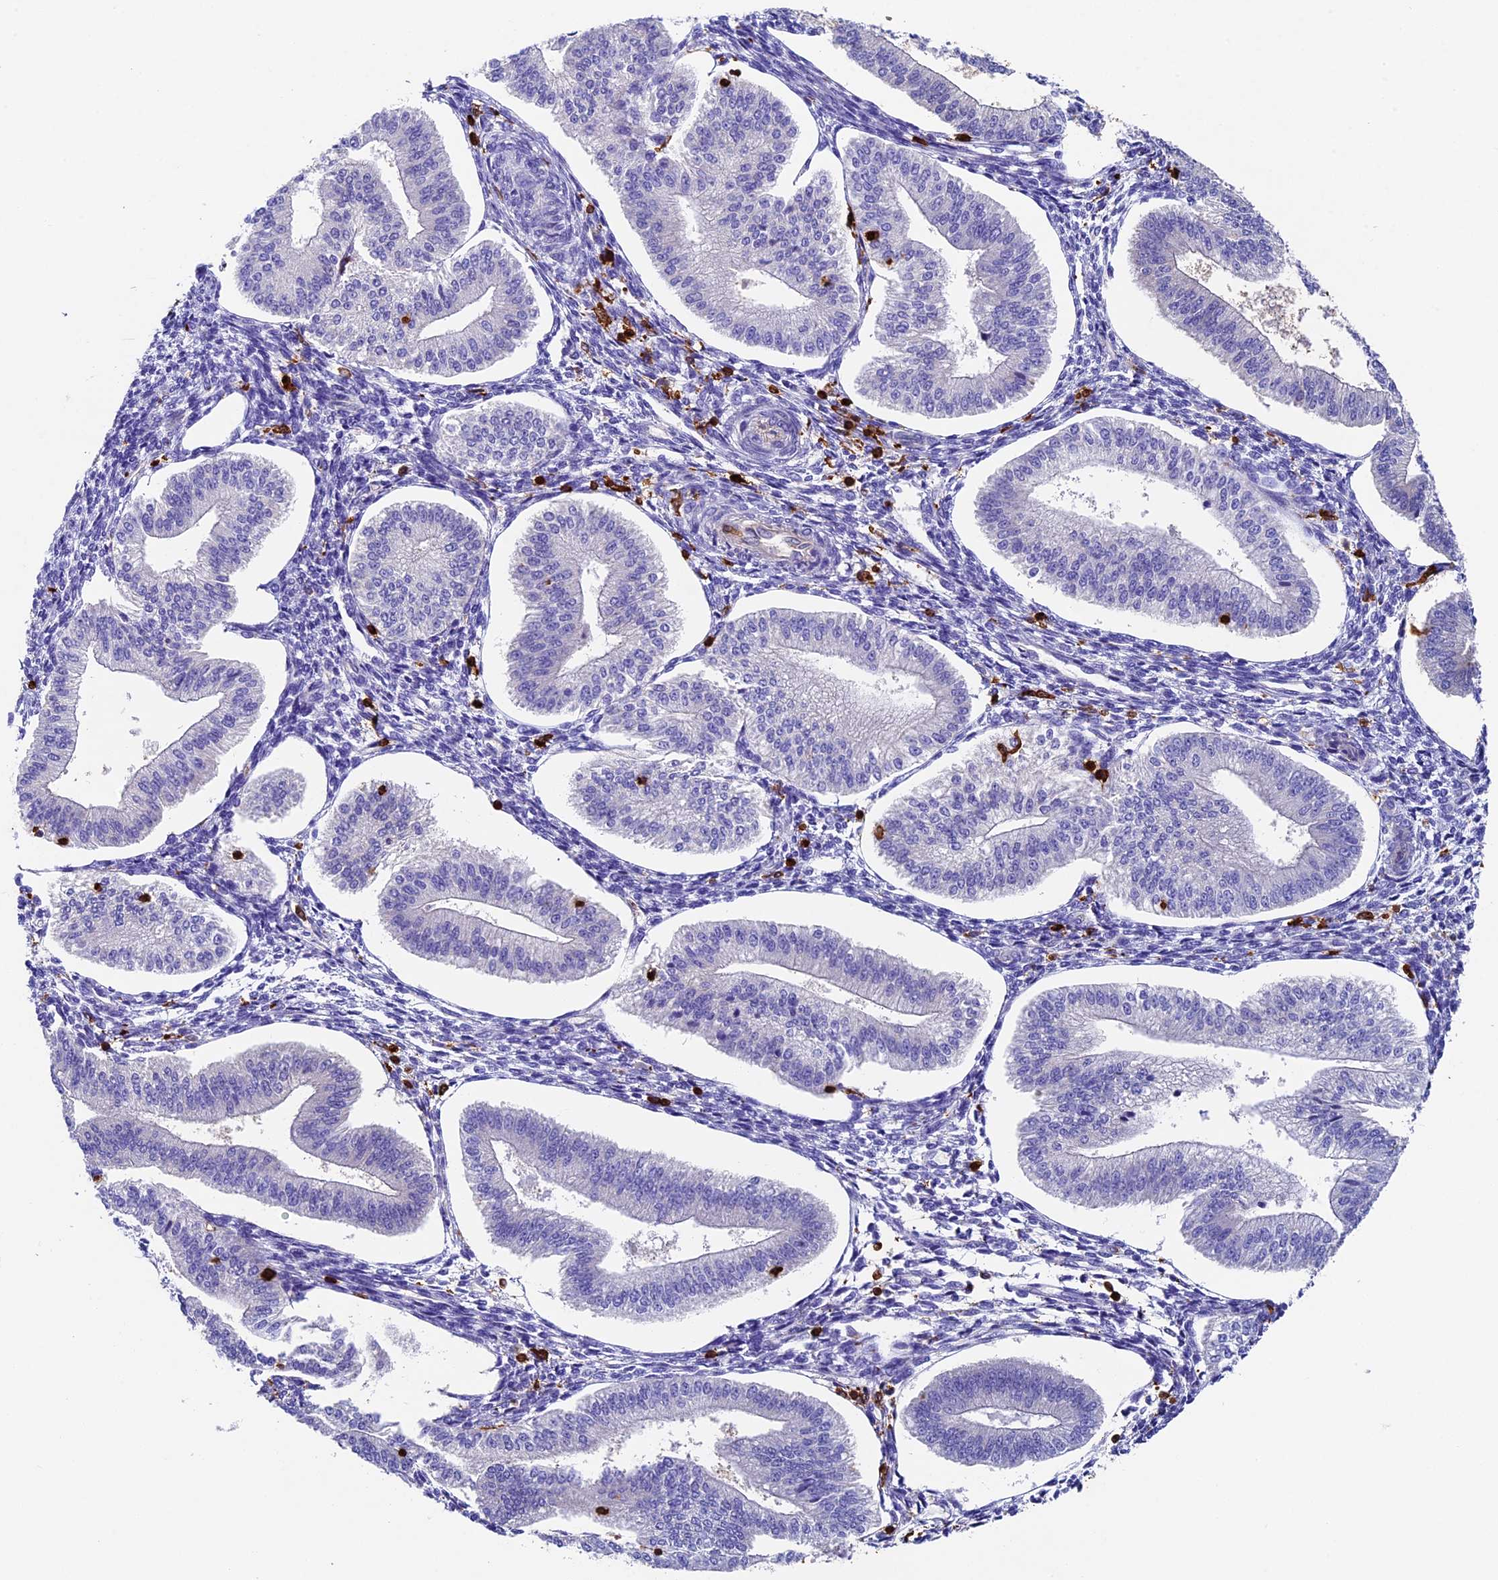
{"staining": {"intensity": "negative", "quantity": "none", "location": "none"}, "tissue": "endometrium", "cell_type": "Cells in endometrial stroma", "image_type": "normal", "snomed": [{"axis": "morphology", "description": "Normal tissue, NOS"}, {"axis": "topography", "description": "Endometrium"}], "caption": "IHC histopathology image of benign human endometrium stained for a protein (brown), which demonstrates no positivity in cells in endometrial stroma. The staining is performed using DAB brown chromogen with nuclei counter-stained in using hematoxylin.", "gene": "ADAT1", "patient": {"sex": "female", "age": 34}}